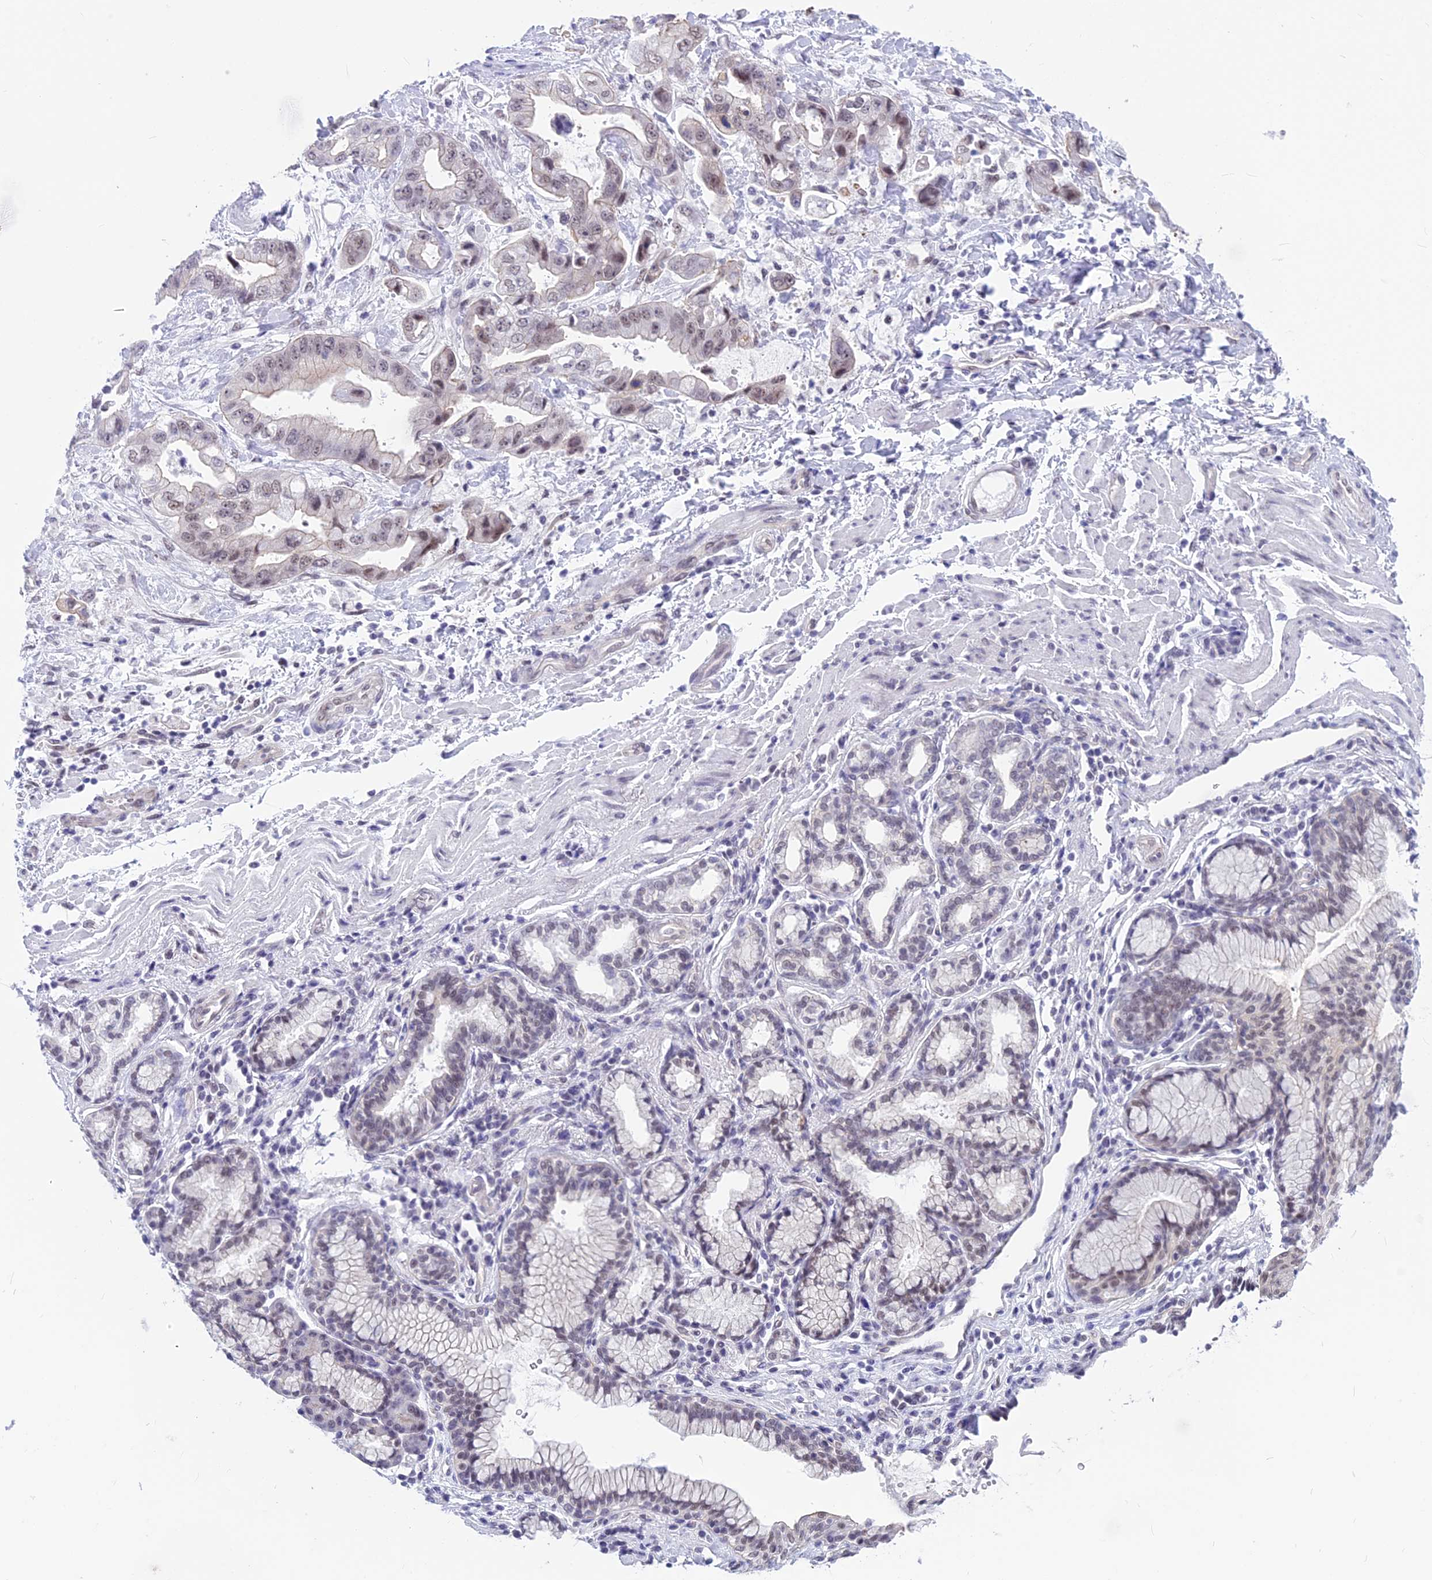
{"staining": {"intensity": "weak", "quantity": "25%-75%", "location": "nuclear"}, "tissue": "stomach cancer", "cell_type": "Tumor cells", "image_type": "cancer", "snomed": [{"axis": "morphology", "description": "Adenocarcinoma, NOS"}, {"axis": "topography", "description": "Stomach"}], "caption": "Brown immunohistochemical staining in human adenocarcinoma (stomach) demonstrates weak nuclear positivity in about 25%-75% of tumor cells.", "gene": "SRSF5", "patient": {"sex": "male", "age": 62}}